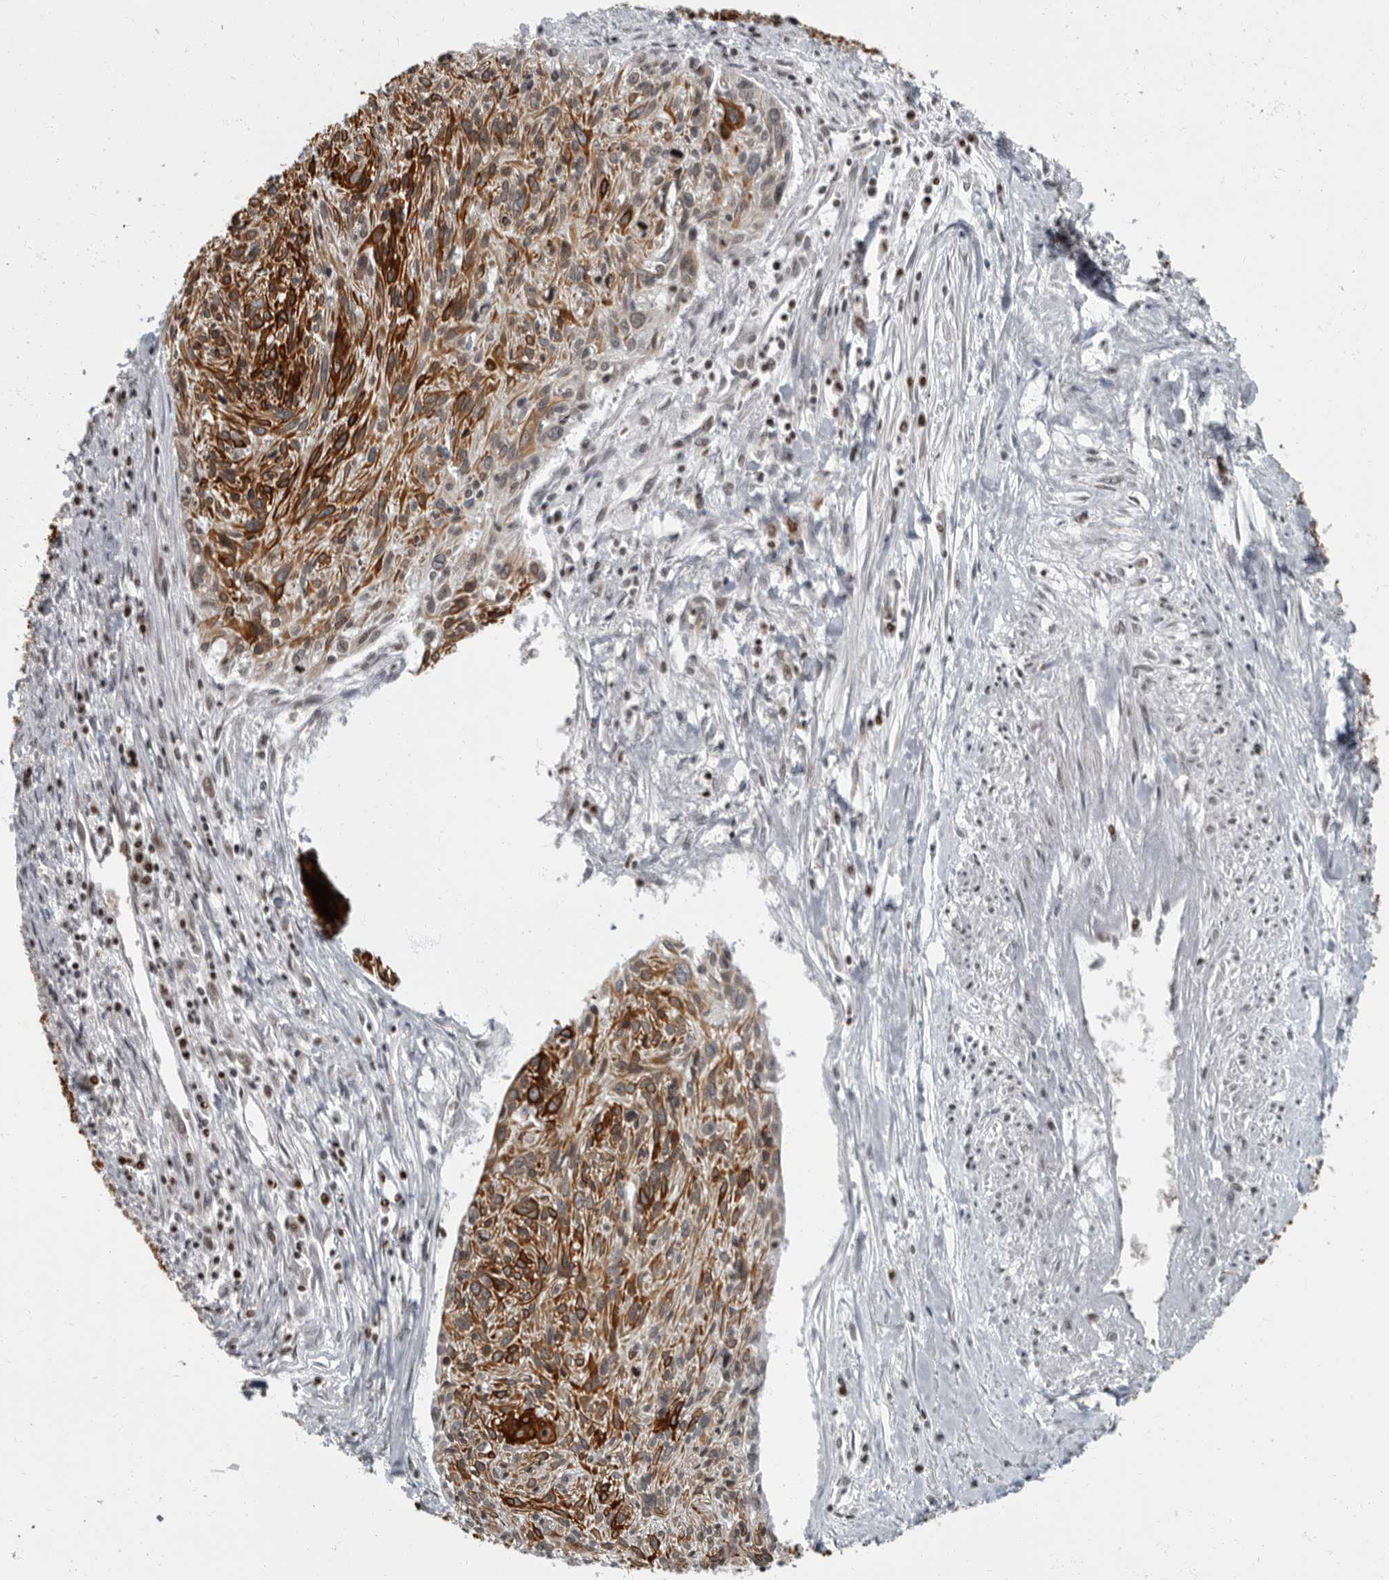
{"staining": {"intensity": "strong", "quantity": ">75%", "location": "cytoplasmic/membranous"}, "tissue": "cervical cancer", "cell_type": "Tumor cells", "image_type": "cancer", "snomed": [{"axis": "morphology", "description": "Squamous cell carcinoma, NOS"}, {"axis": "topography", "description": "Cervix"}], "caption": "Brown immunohistochemical staining in cervical cancer reveals strong cytoplasmic/membranous staining in about >75% of tumor cells.", "gene": "EVI5", "patient": {"sex": "female", "age": 51}}